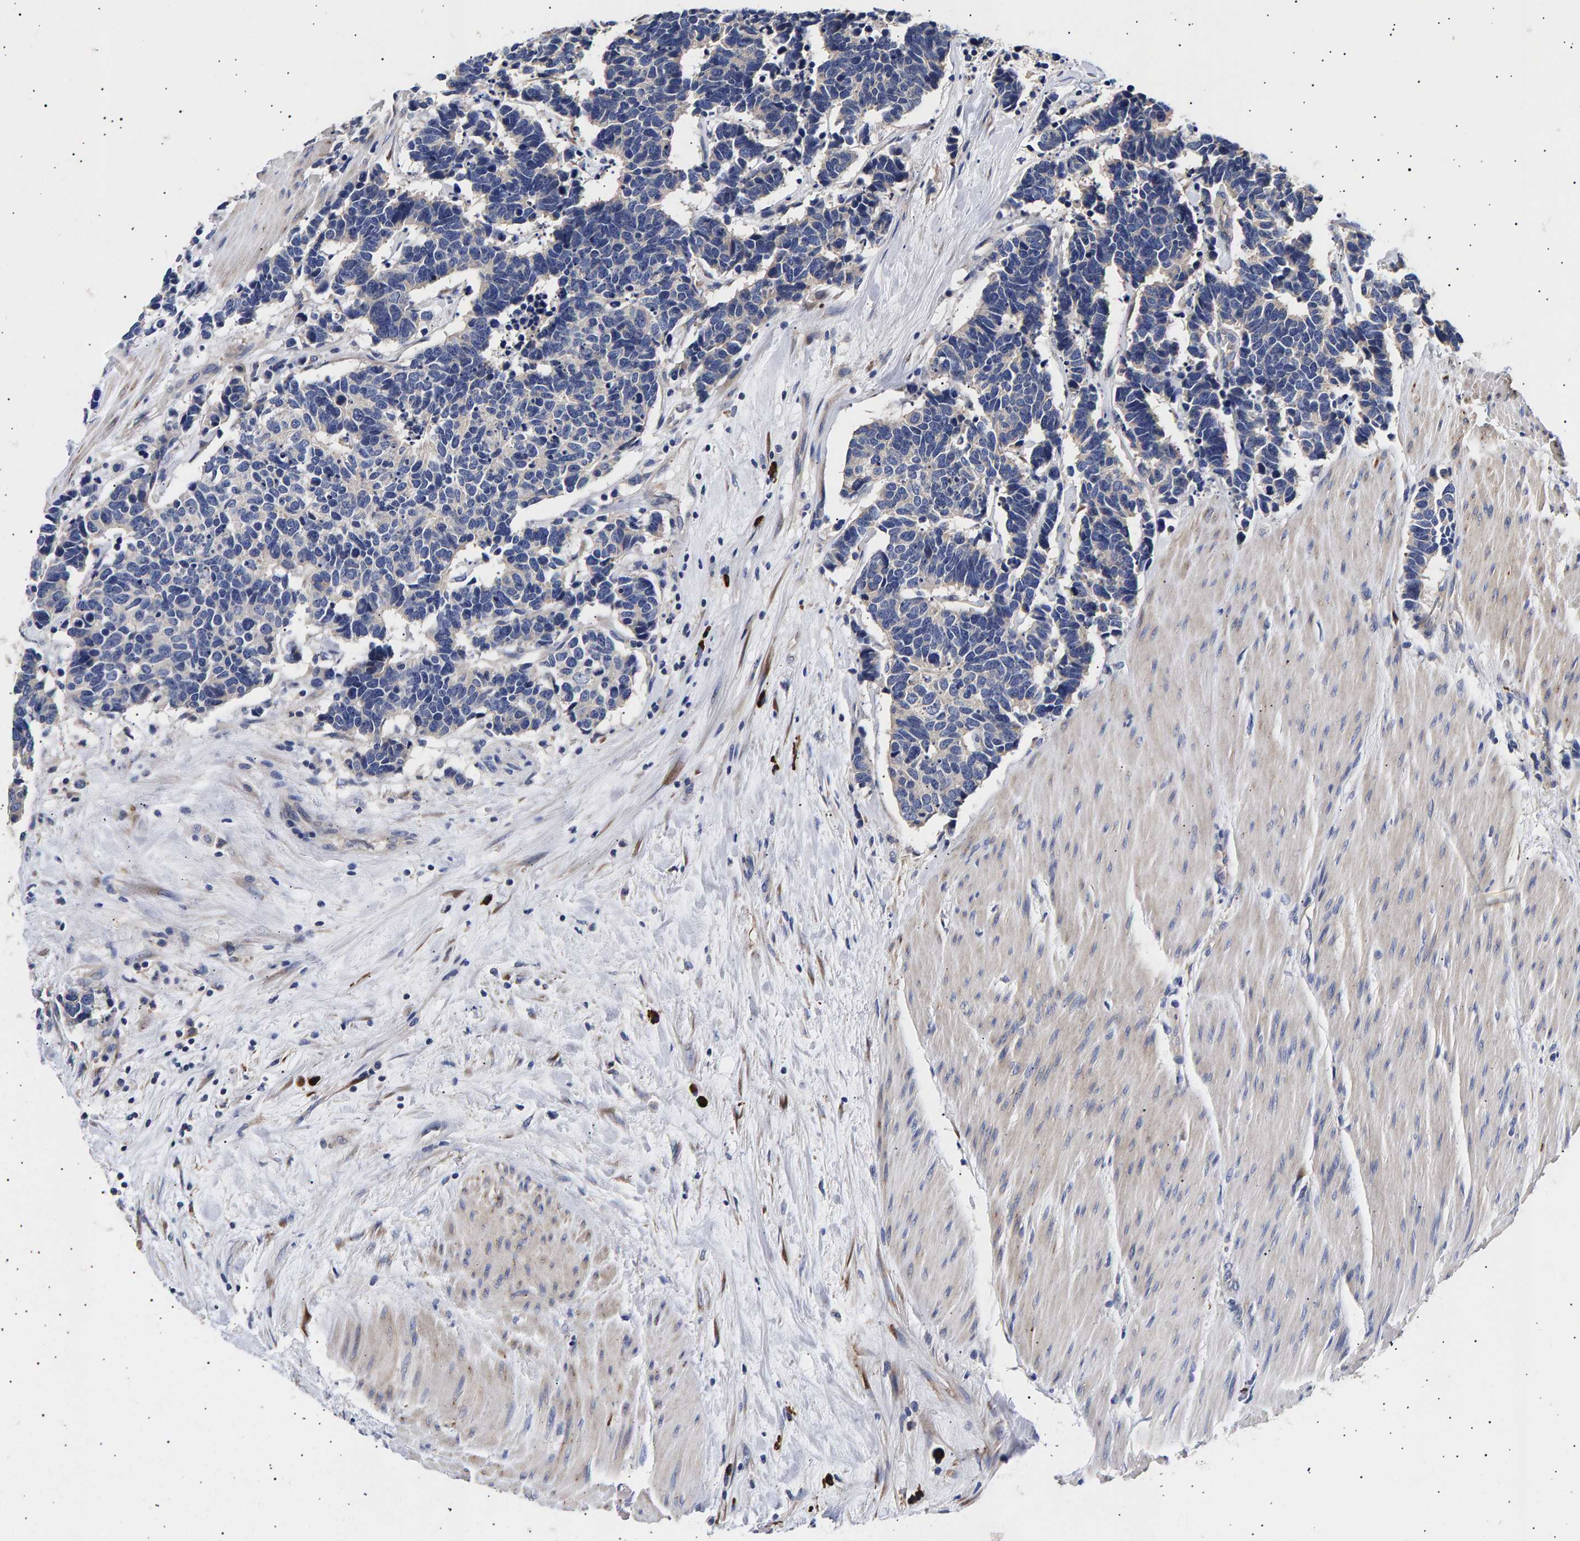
{"staining": {"intensity": "negative", "quantity": "none", "location": "none"}, "tissue": "carcinoid", "cell_type": "Tumor cells", "image_type": "cancer", "snomed": [{"axis": "morphology", "description": "Carcinoma, NOS"}, {"axis": "morphology", "description": "Carcinoid, malignant, NOS"}, {"axis": "topography", "description": "Urinary bladder"}], "caption": "IHC photomicrograph of neoplastic tissue: carcinoid stained with DAB (3,3'-diaminobenzidine) demonstrates no significant protein expression in tumor cells.", "gene": "ANKRD40", "patient": {"sex": "male", "age": 57}}